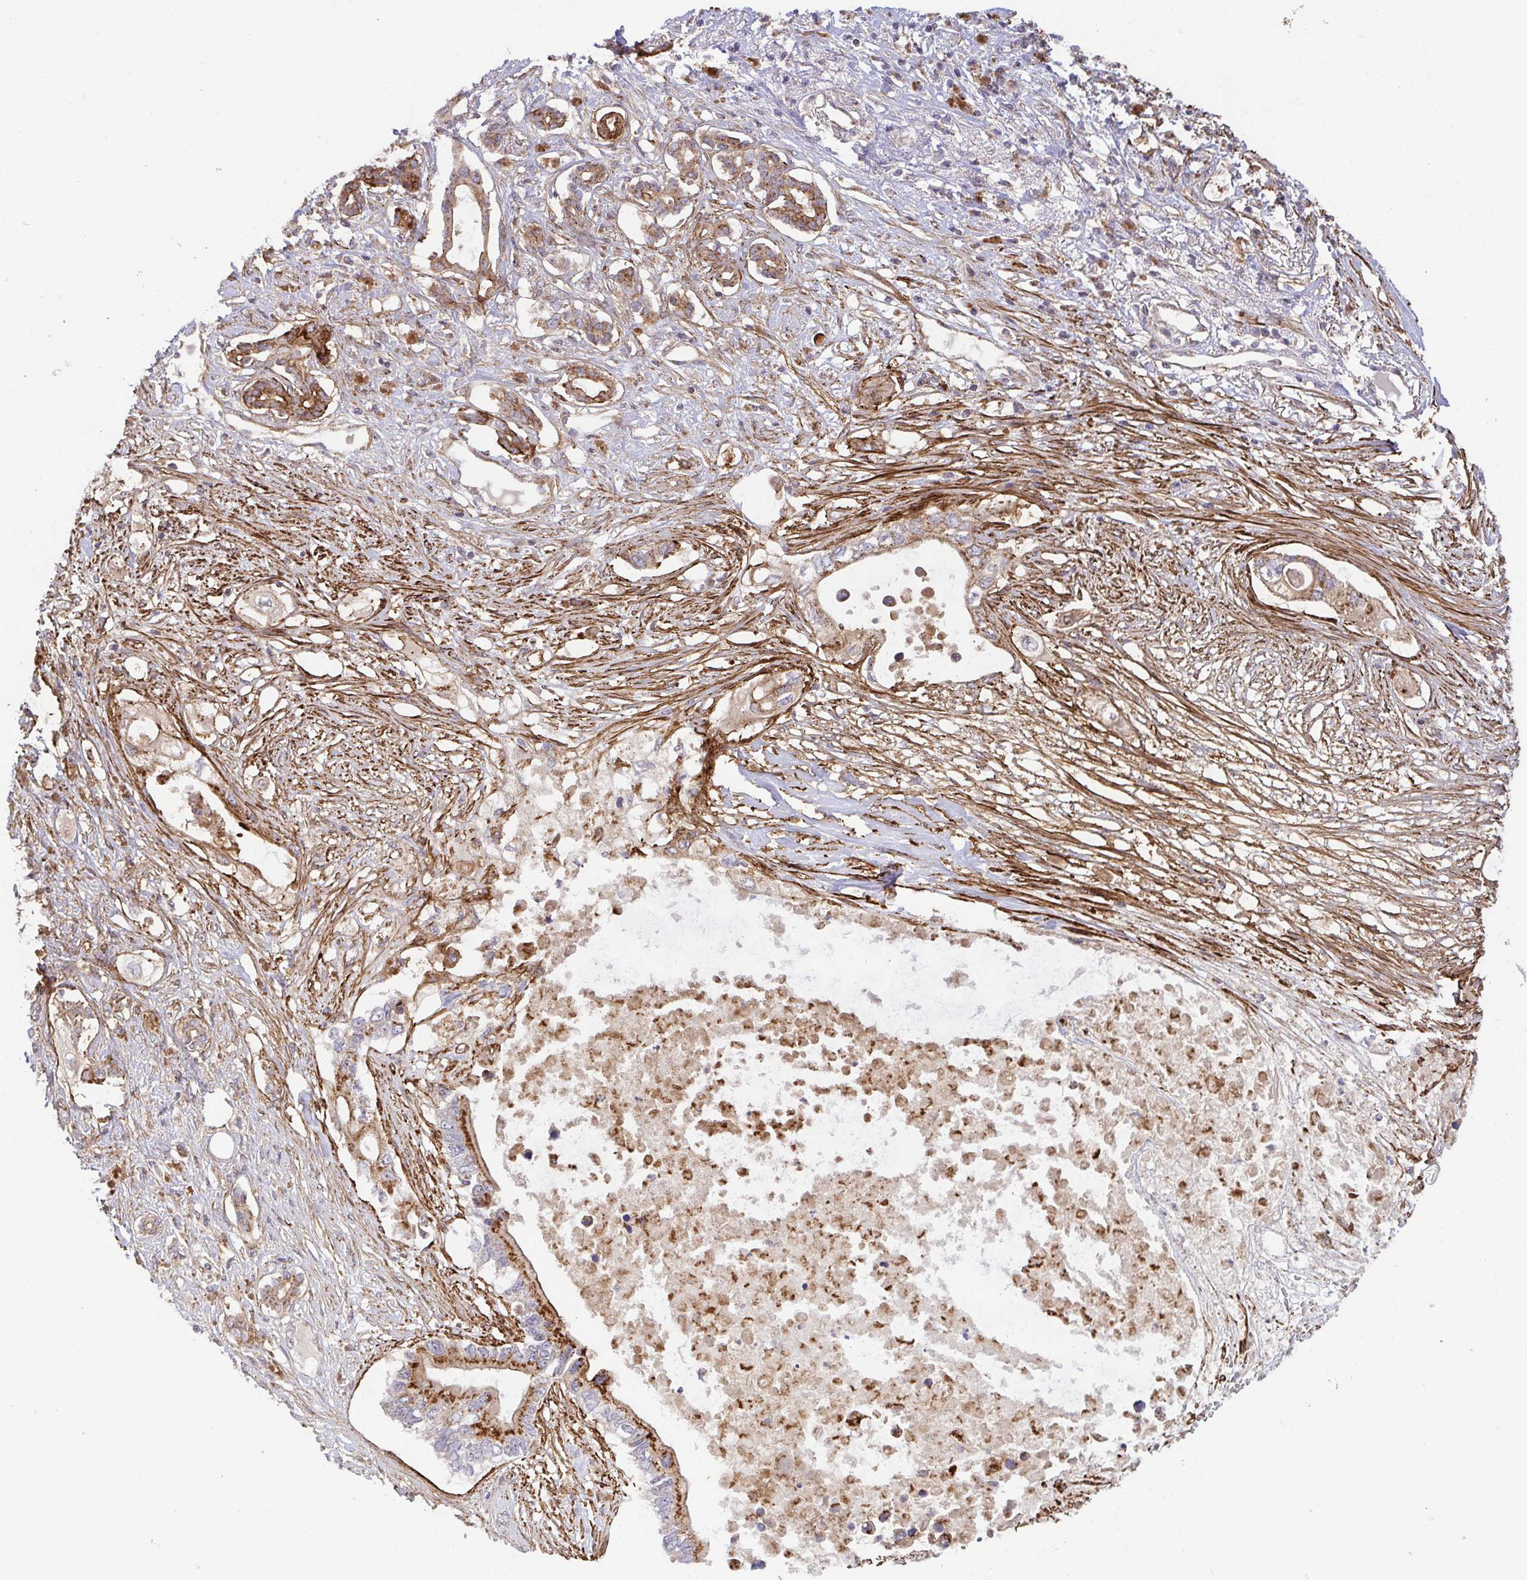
{"staining": {"intensity": "strong", "quantity": ">75%", "location": "cytoplasmic/membranous"}, "tissue": "pancreatic cancer", "cell_type": "Tumor cells", "image_type": "cancer", "snomed": [{"axis": "morphology", "description": "Adenocarcinoma, NOS"}, {"axis": "topography", "description": "Pancreas"}], "caption": "Adenocarcinoma (pancreatic) tissue reveals strong cytoplasmic/membranous expression in approximately >75% of tumor cells, visualized by immunohistochemistry. The protein is shown in brown color, while the nuclei are stained blue.", "gene": "TM9SF4", "patient": {"sex": "female", "age": 63}}